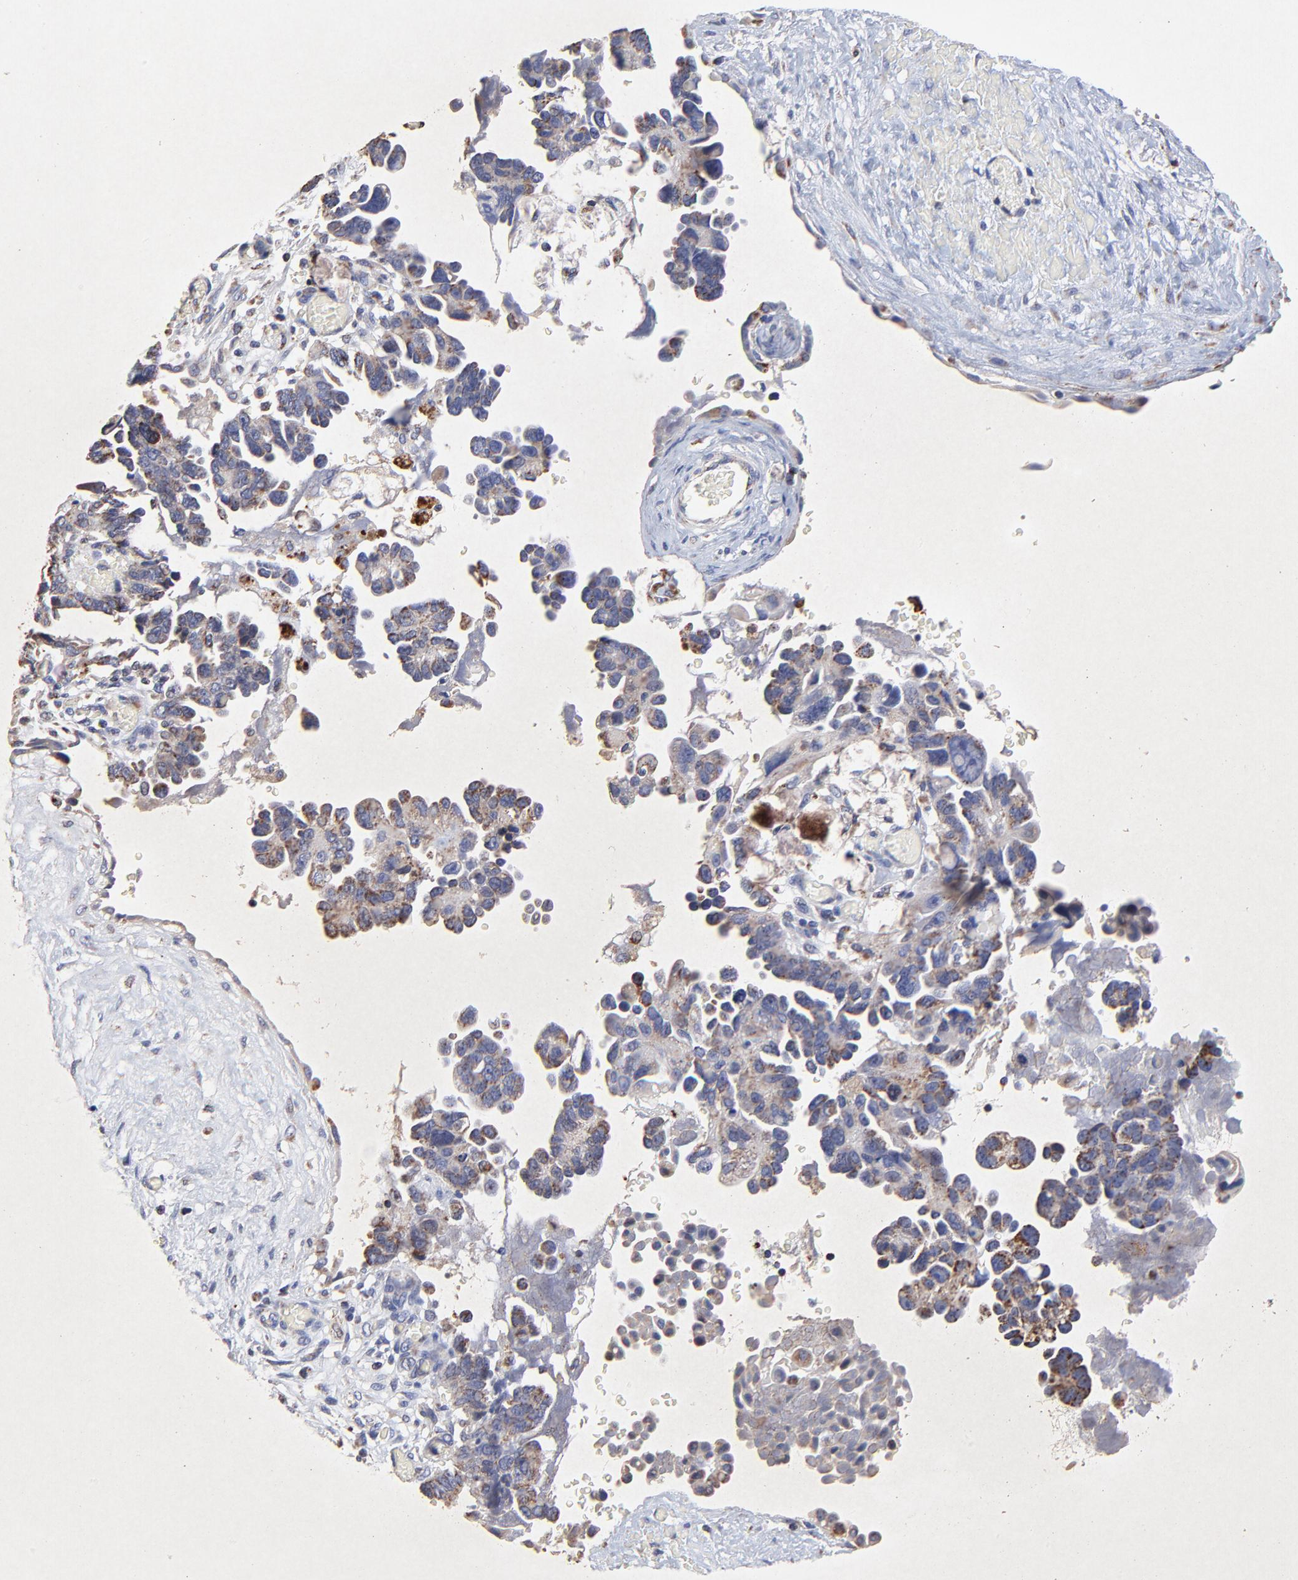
{"staining": {"intensity": "weak", "quantity": "25%-75%", "location": "cytoplasmic/membranous"}, "tissue": "ovarian cancer", "cell_type": "Tumor cells", "image_type": "cancer", "snomed": [{"axis": "morphology", "description": "Cystadenocarcinoma, serous, NOS"}, {"axis": "topography", "description": "Ovary"}], "caption": "Protein staining displays weak cytoplasmic/membranous positivity in approximately 25%-75% of tumor cells in ovarian cancer (serous cystadenocarcinoma).", "gene": "SSBP1", "patient": {"sex": "female", "age": 63}}